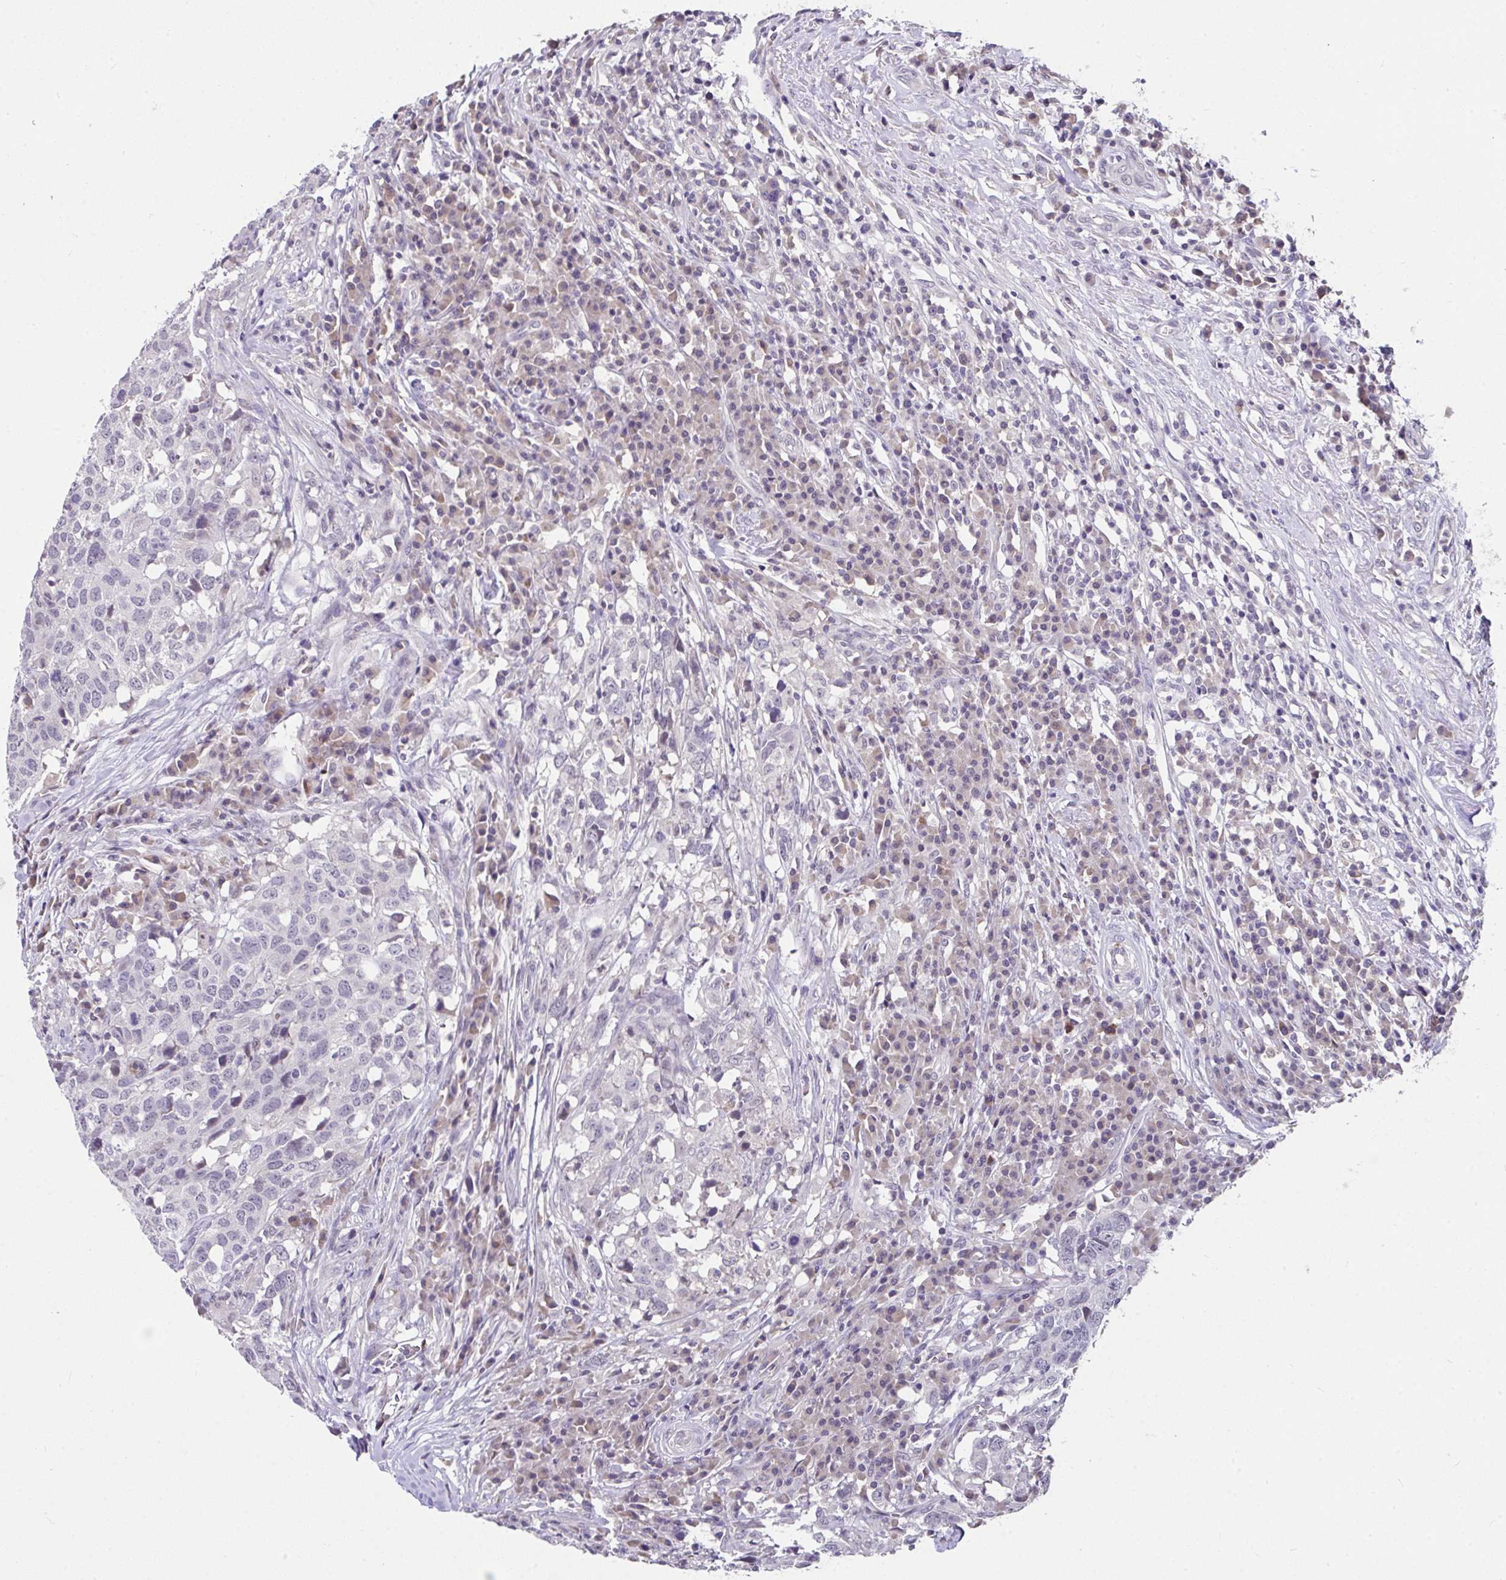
{"staining": {"intensity": "negative", "quantity": "none", "location": "none"}, "tissue": "head and neck cancer", "cell_type": "Tumor cells", "image_type": "cancer", "snomed": [{"axis": "morphology", "description": "Normal tissue, NOS"}, {"axis": "morphology", "description": "Squamous cell carcinoma, NOS"}, {"axis": "topography", "description": "Skeletal muscle"}, {"axis": "topography", "description": "Vascular tissue"}, {"axis": "topography", "description": "Peripheral nerve tissue"}, {"axis": "topography", "description": "Head-Neck"}], "caption": "There is no significant staining in tumor cells of squamous cell carcinoma (head and neck). (DAB IHC, high magnification).", "gene": "GLTPD2", "patient": {"sex": "male", "age": 66}}